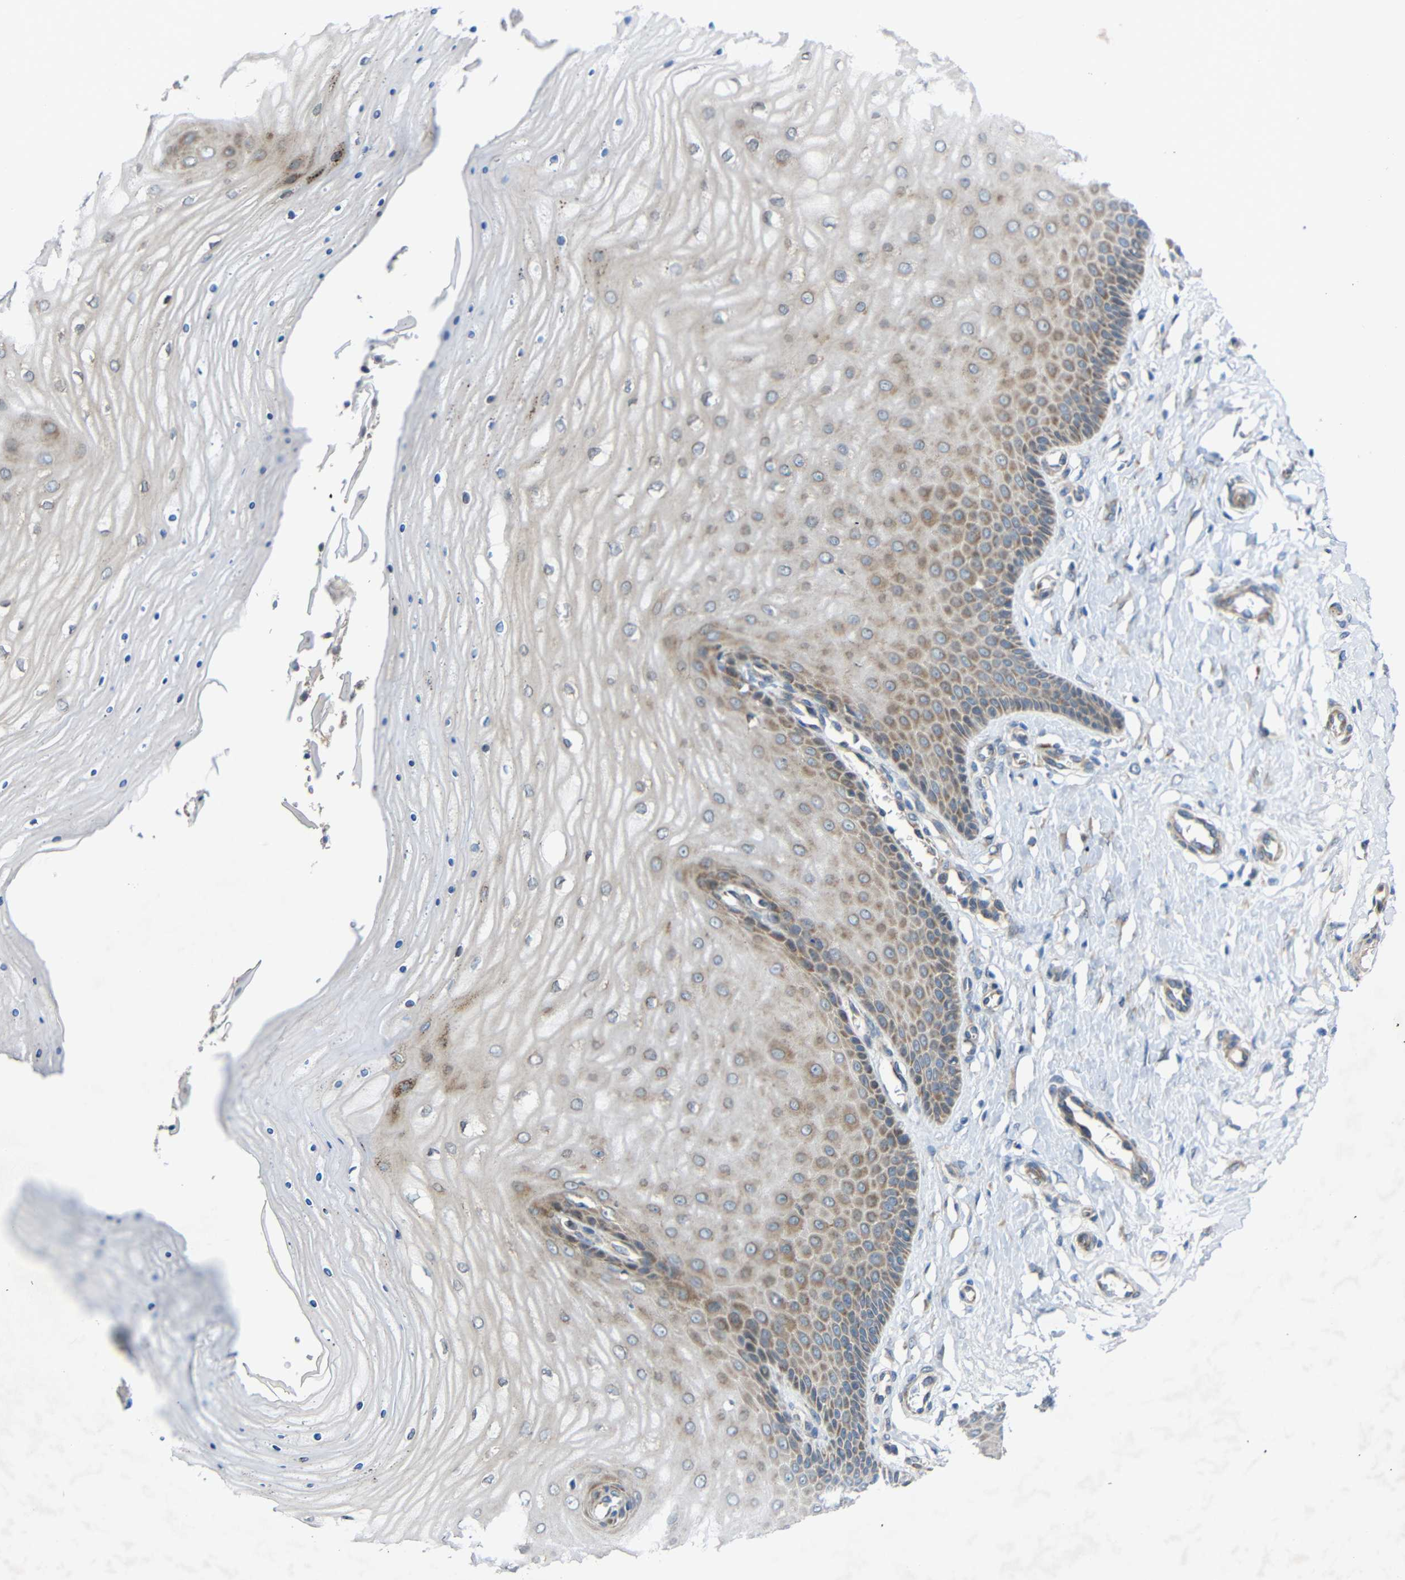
{"staining": {"intensity": "weak", "quantity": "25%-75%", "location": "cytoplasmic/membranous"}, "tissue": "cervix", "cell_type": "Glandular cells", "image_type": "normal", "snomed": [{"axis": "morphology", "description": "Normal tissue, NOS"}, {"axis": "topography", "description": "Cervix"}], "caption": "This micrograph demonstrates immunohistochemistry (IHC) staining of unremarkable cervix, with low weak cytoplasmic/membranous expression in about 25%-75% of glandular cells.", "gene": "TMEM25", "patient": {"sex": "female", "age": 55}}